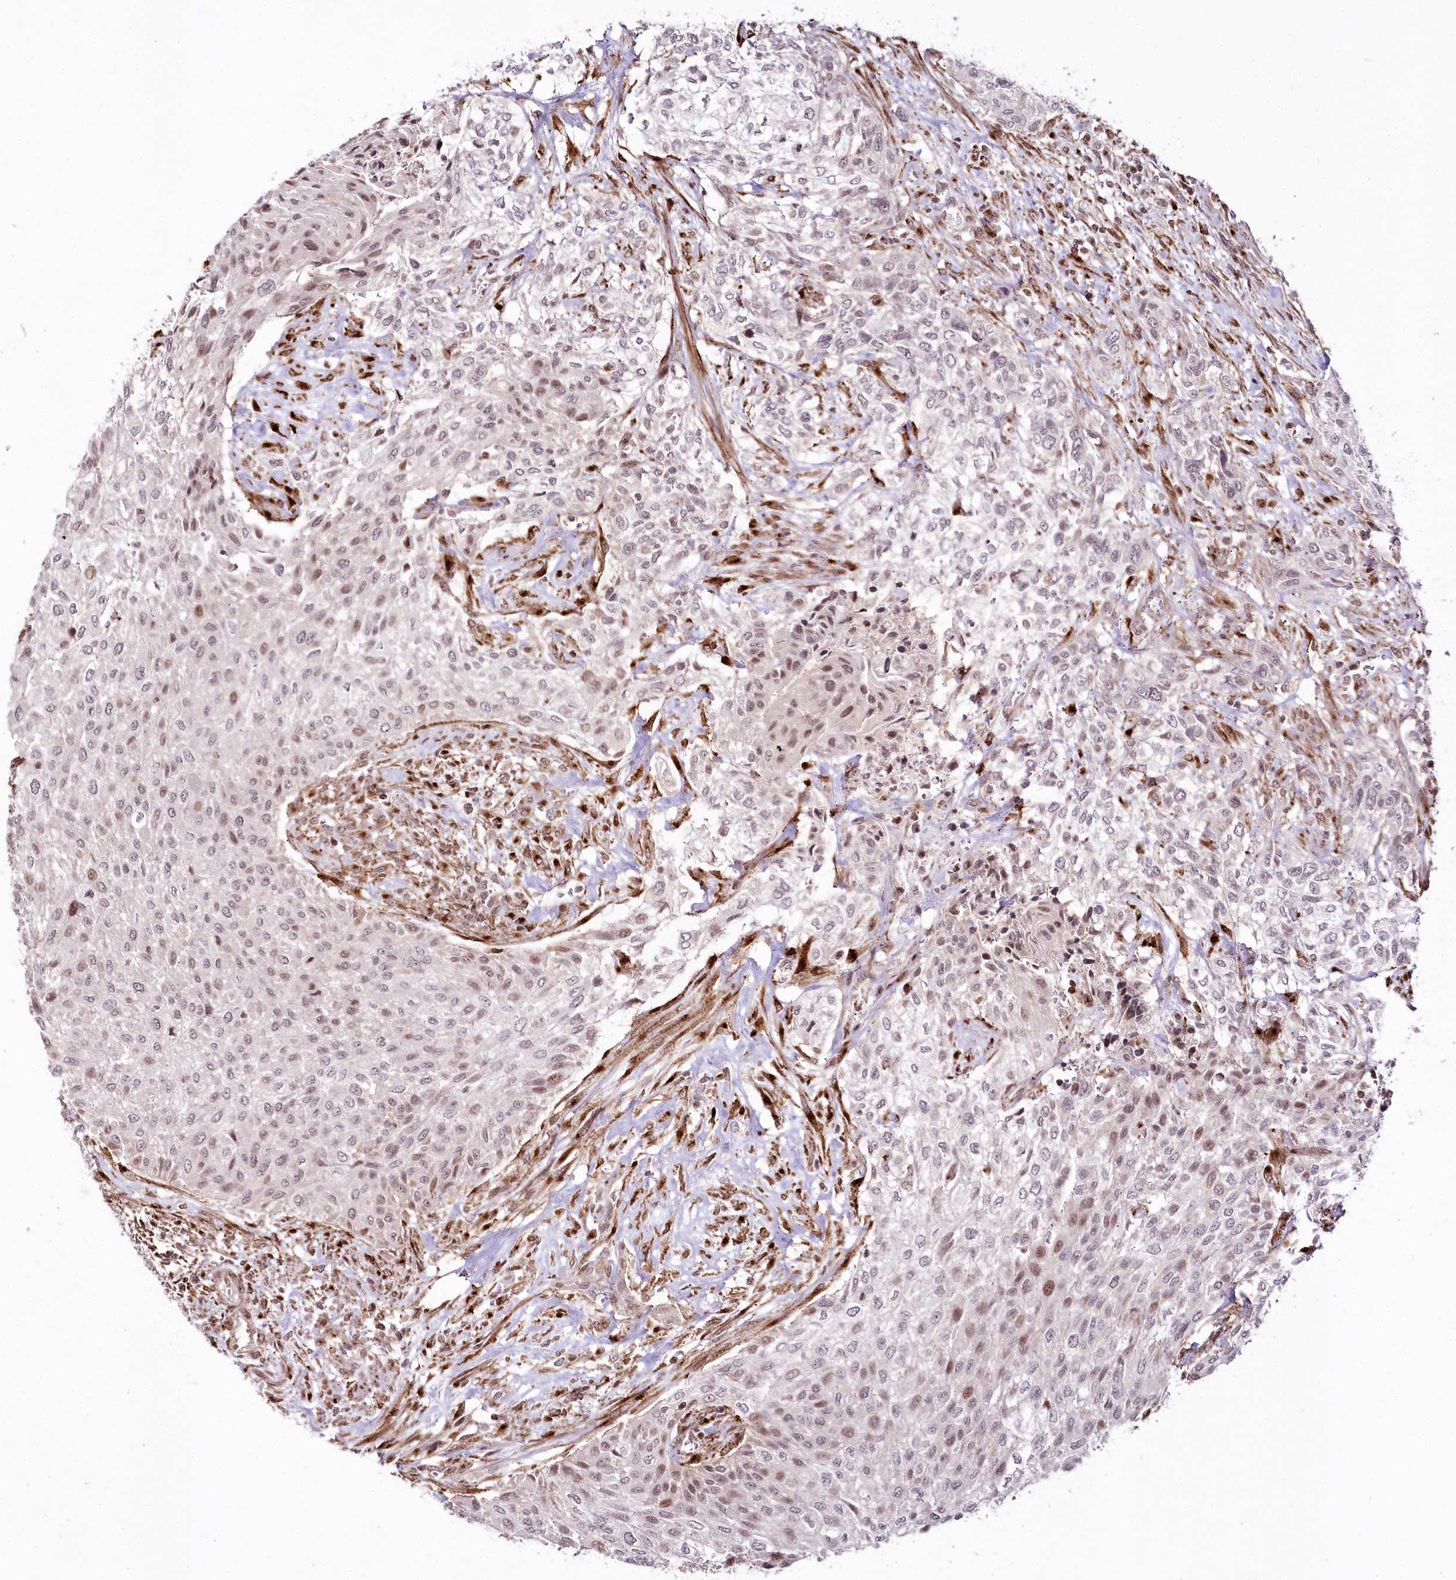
{"staining": {"intensity": "moderate", "quantity": "<25%", "location": "nuclear"}, "tissue": "urothelial cancer", "cell_type": "Tumor cells", "image_type": "cancer", "snomed": [{"axis": "morphology", "description": "Normal tissue, NOS"}, {"axis": "morphology", "description": "Urothelial carcinoma, NOS"}, {"axis": "topography", "description": "Urinary bladder"}, {"axis": "topography", "description": "Peripheral nerve tissue"}], "caption": "Transitional cell carcinoma stained with DAB (3,3'-diaminobenzidine) IHC reveals low levels of moderate nuclear positivity in approximately <25% of tumor cells.", "gene": "HOXC8", "patient": {"sex": "male", "age": 35}}